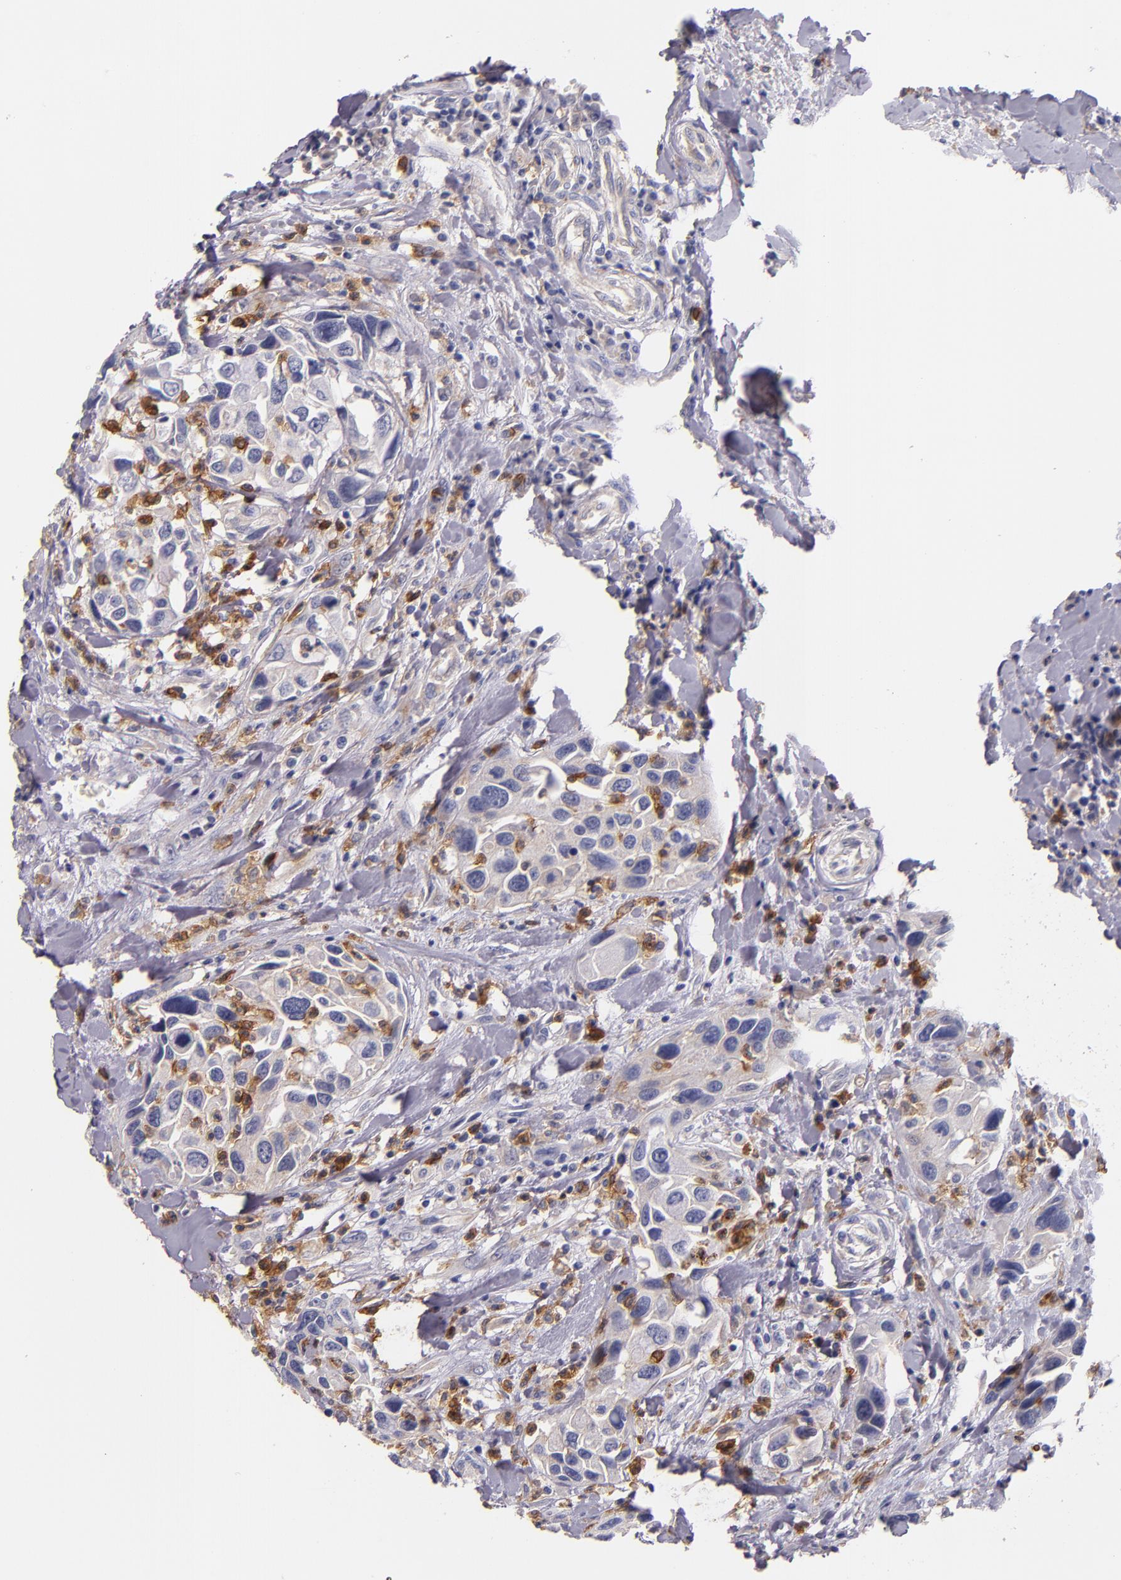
{"staining": {"intensity": "negative", "quantity": "none", "location": "none"}, "tissue": "urothelial cancer", "cell_type": "Tumor cells", "image_type": "cancer", "snomed": [{"axis": "morphology", "description": "Urothelial carcinoma, High grade"}, {"axis": "topography", "description": "Urinary bladder"}], "caption": "IHC image of neoplastic tissue: human urothelial cancer stained with DAB (3,3'-diaminobenzidine) reveals no significant protein staining in tumor cells.", "gene": "C5AR1", "patient": {"sex": "male", "age": 66}}